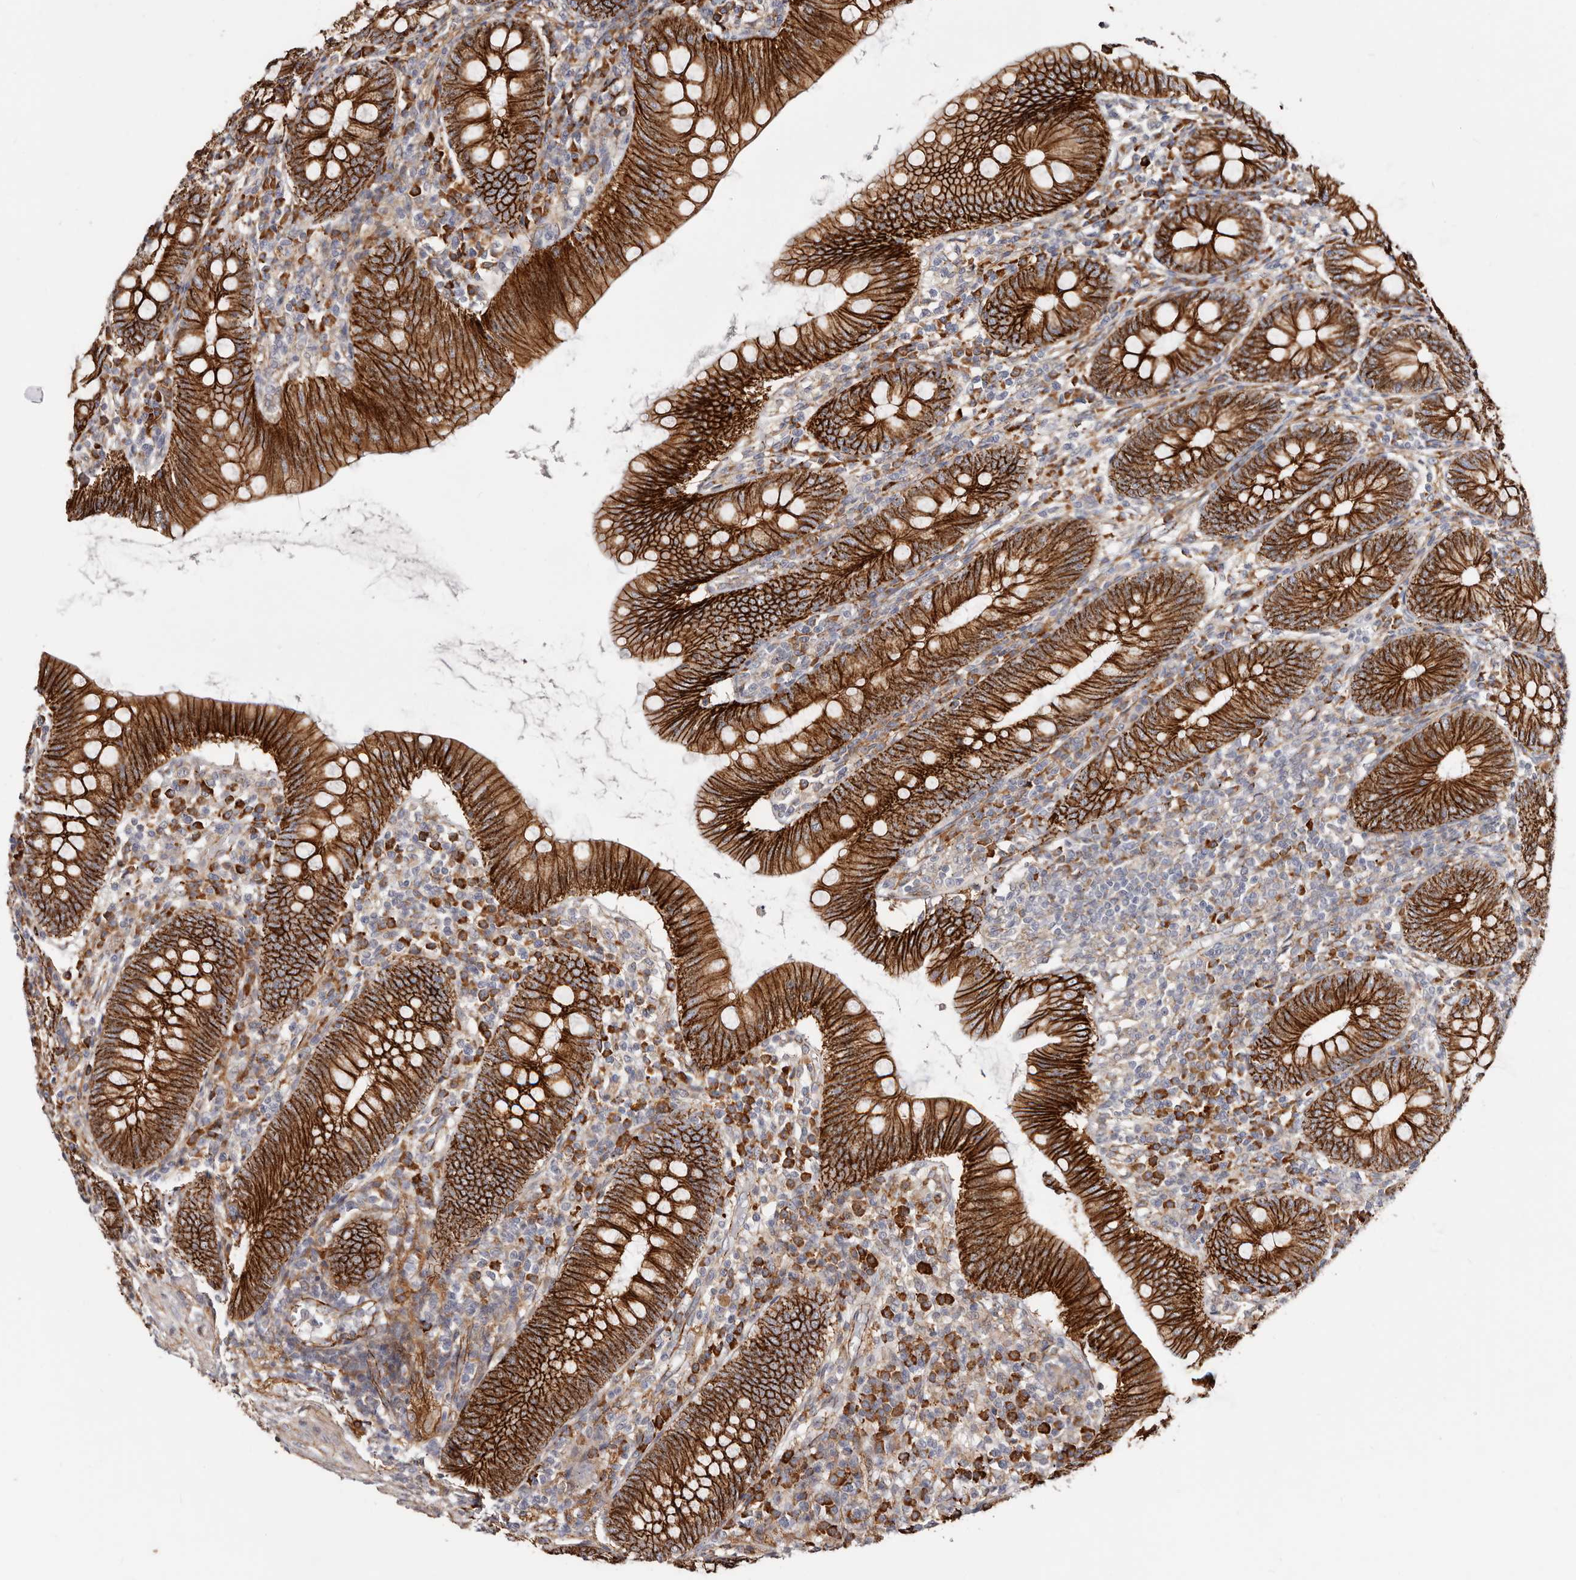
{"staining": {"intensity": "strong", "quantity": ">75%", "location": "cytoplasmic/membranous"}, "tissue": "appendix", "cell_type": "Glandular cells", "image_type": "normal", "snomed": [{"axis": "morphology", "description": "Normal tissue, NOS"}, {"axis": "topography", "description": "Appendix"}], "caption": "Normal appendix was stained to show a protein in brown. There is high levels of strong cytoplasmic/membranous staining in approximately >75% of glandular cells. The protein of interest is shown in brown color, while the nuclei are stained blue.", "gene": "CTNNB1", "patient": {"sex": "male", "age": 14}}